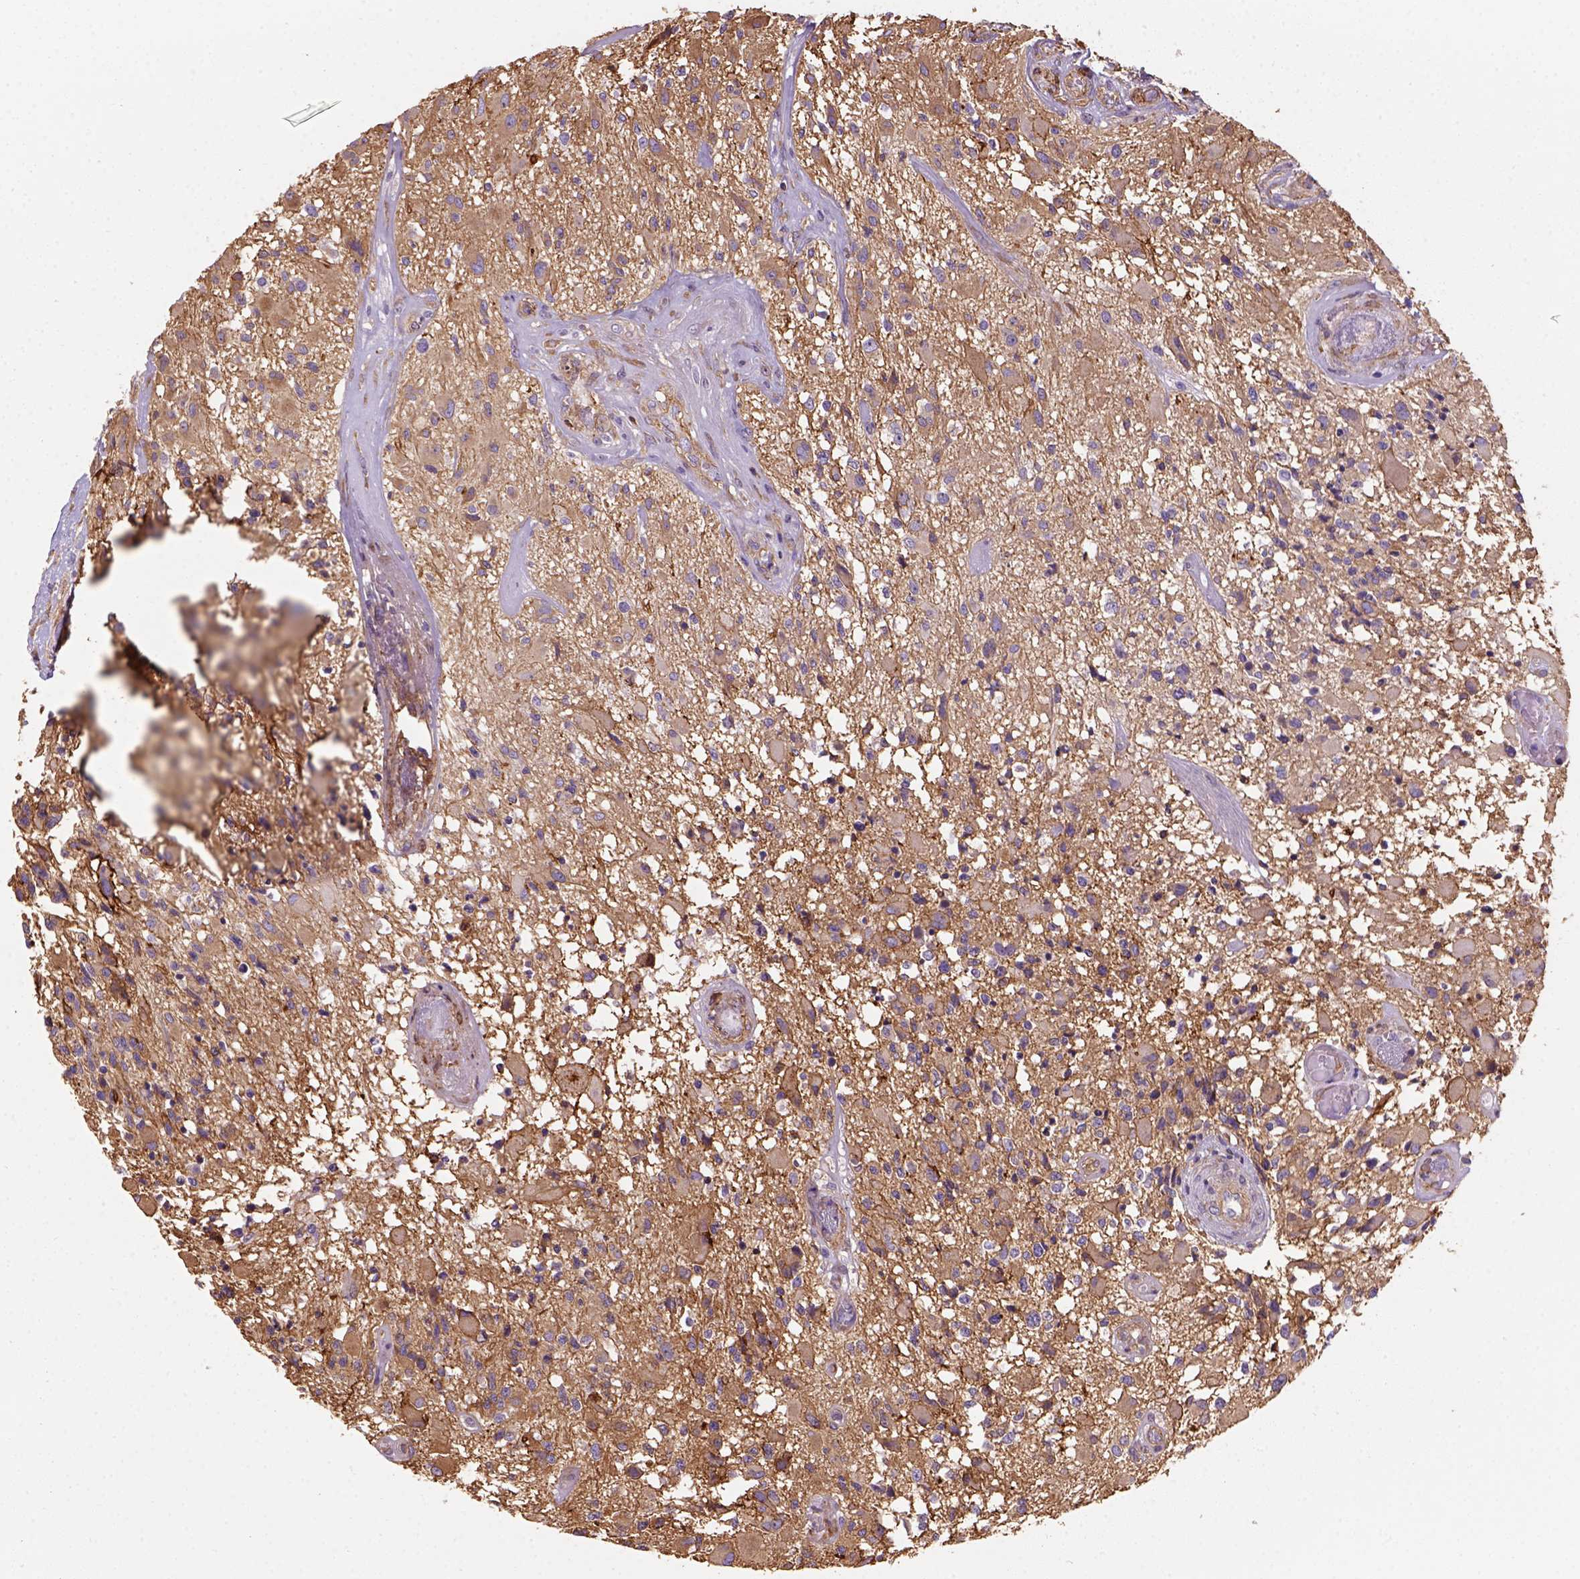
{"staining": {"intensity": "moderate", "quantity": ">75%", "location": "cytoplasmic/membranous"}, "tissue": "glioma", "cell_type": "Tumor cells", "image_type": "cancer", "snomed": [{"axis": "morphology", "description": "Glioma, malignant, High grade"}, {"axis": "topography", "description": "Brain"}], "caption": "IHC of human glioma shows medium levels of moderate cytoplasmic/membranous expression in approximately >75% of tumor cells.", "gene": "GPRC5D", "patient": {"sex": "female", "age": 63}}